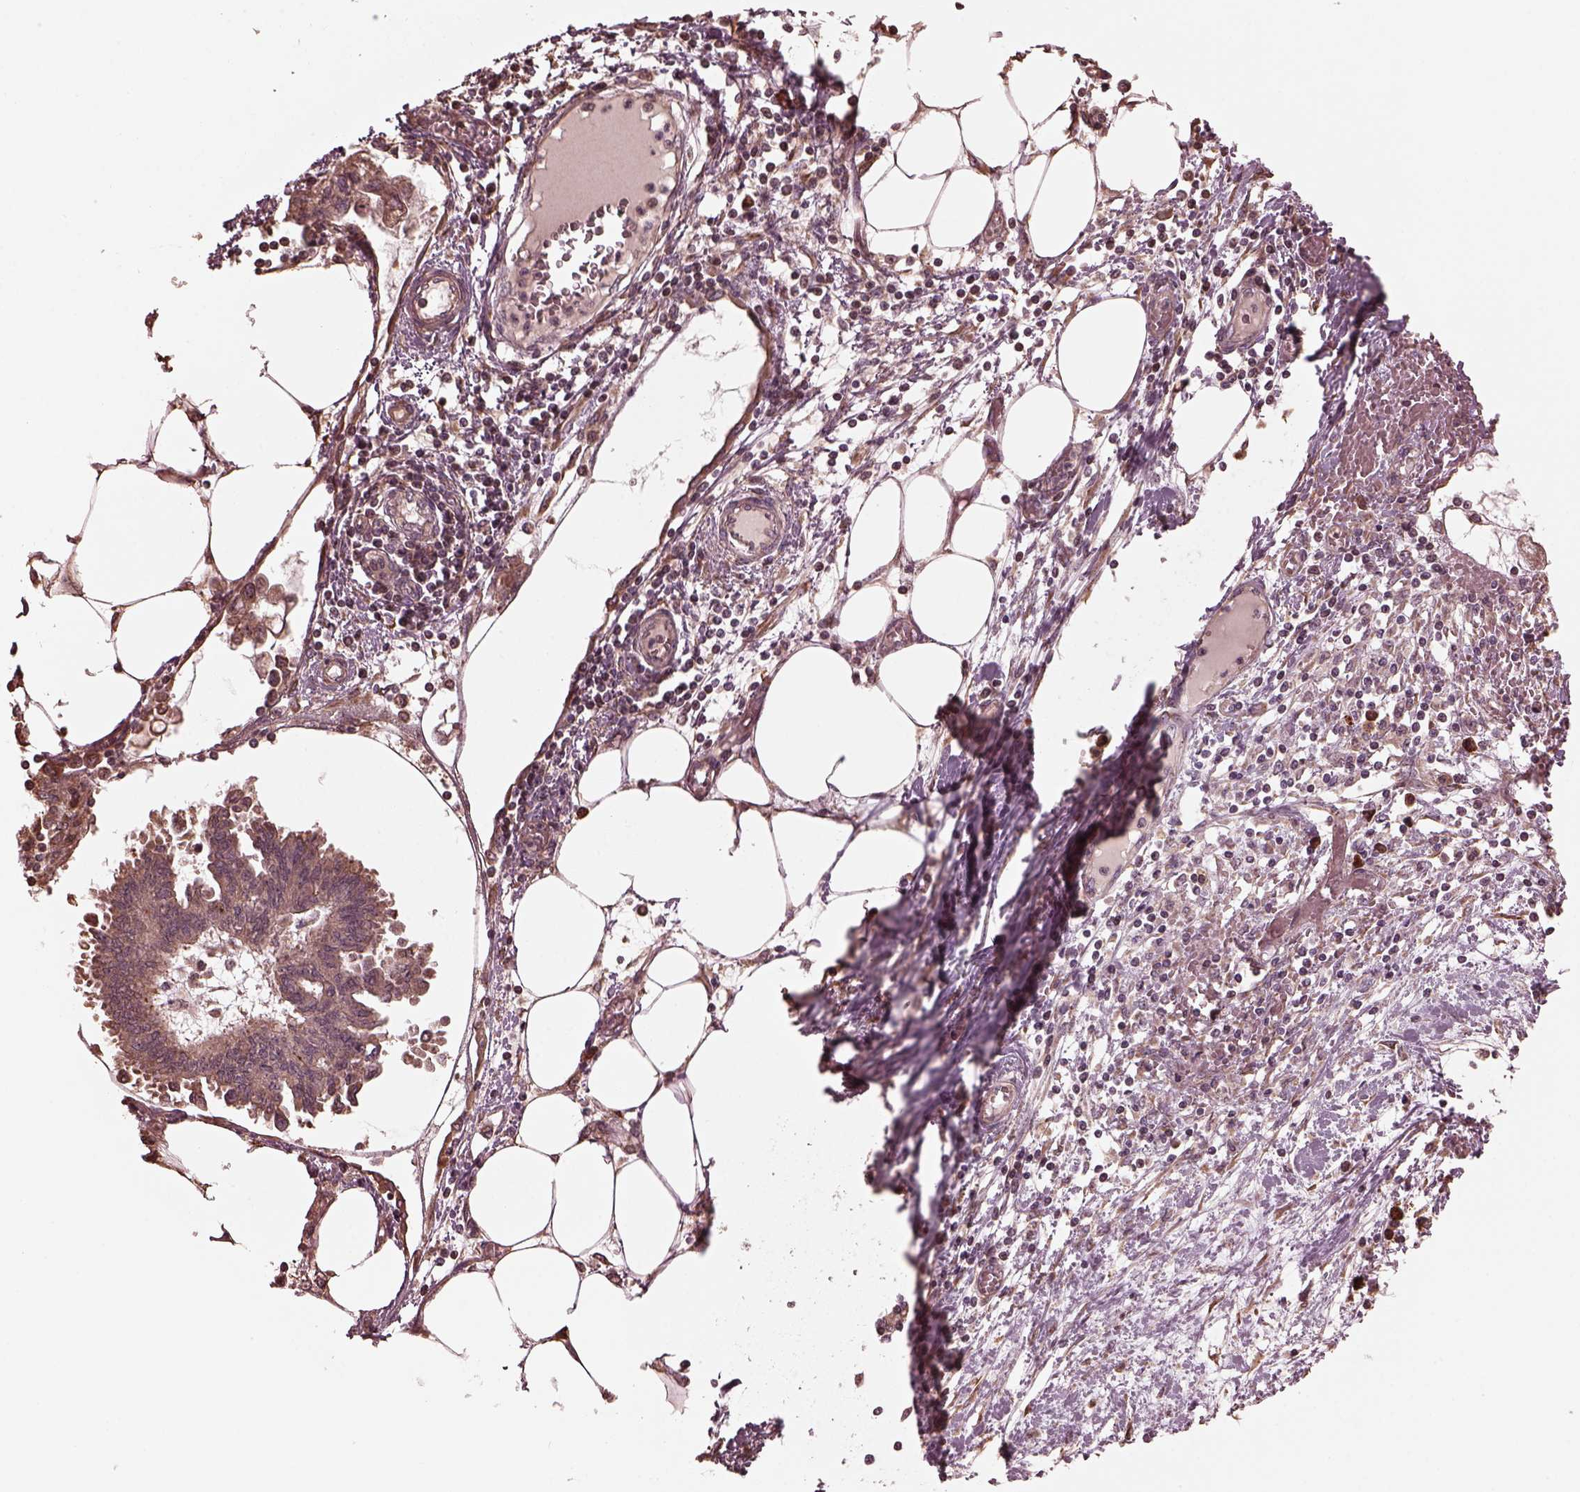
{"staining": {"intensity": "weak", "quantity": ">75%", "location": "cytoplasmic/membranous"}, "tissue": "endometrial cancer", "cell_type": "Tumor cells", "image_type": "cancer", "snomed": [{"axis": "morphology", "description": "Adenocarcinoma, NOS"}, {"axis": "morphology", "description": "Adenocarcinoma, metastatic, NOS"}, {"axis": "topography", "description": "Adipose tissue"}, {"axis": "topography", "description": "Endometrium"}], "caption": "Weak cytoplasmic/membranous positivity is identified in approximately >75% of tumor cells in adenocarcinoma (endometrial). (DAB (3,3'-diaminobenzidine) = brown stain, brightfield microscopy at high magnification).", "gene": "ZNF292", "patient": {"sex": "female", "age": 67}}